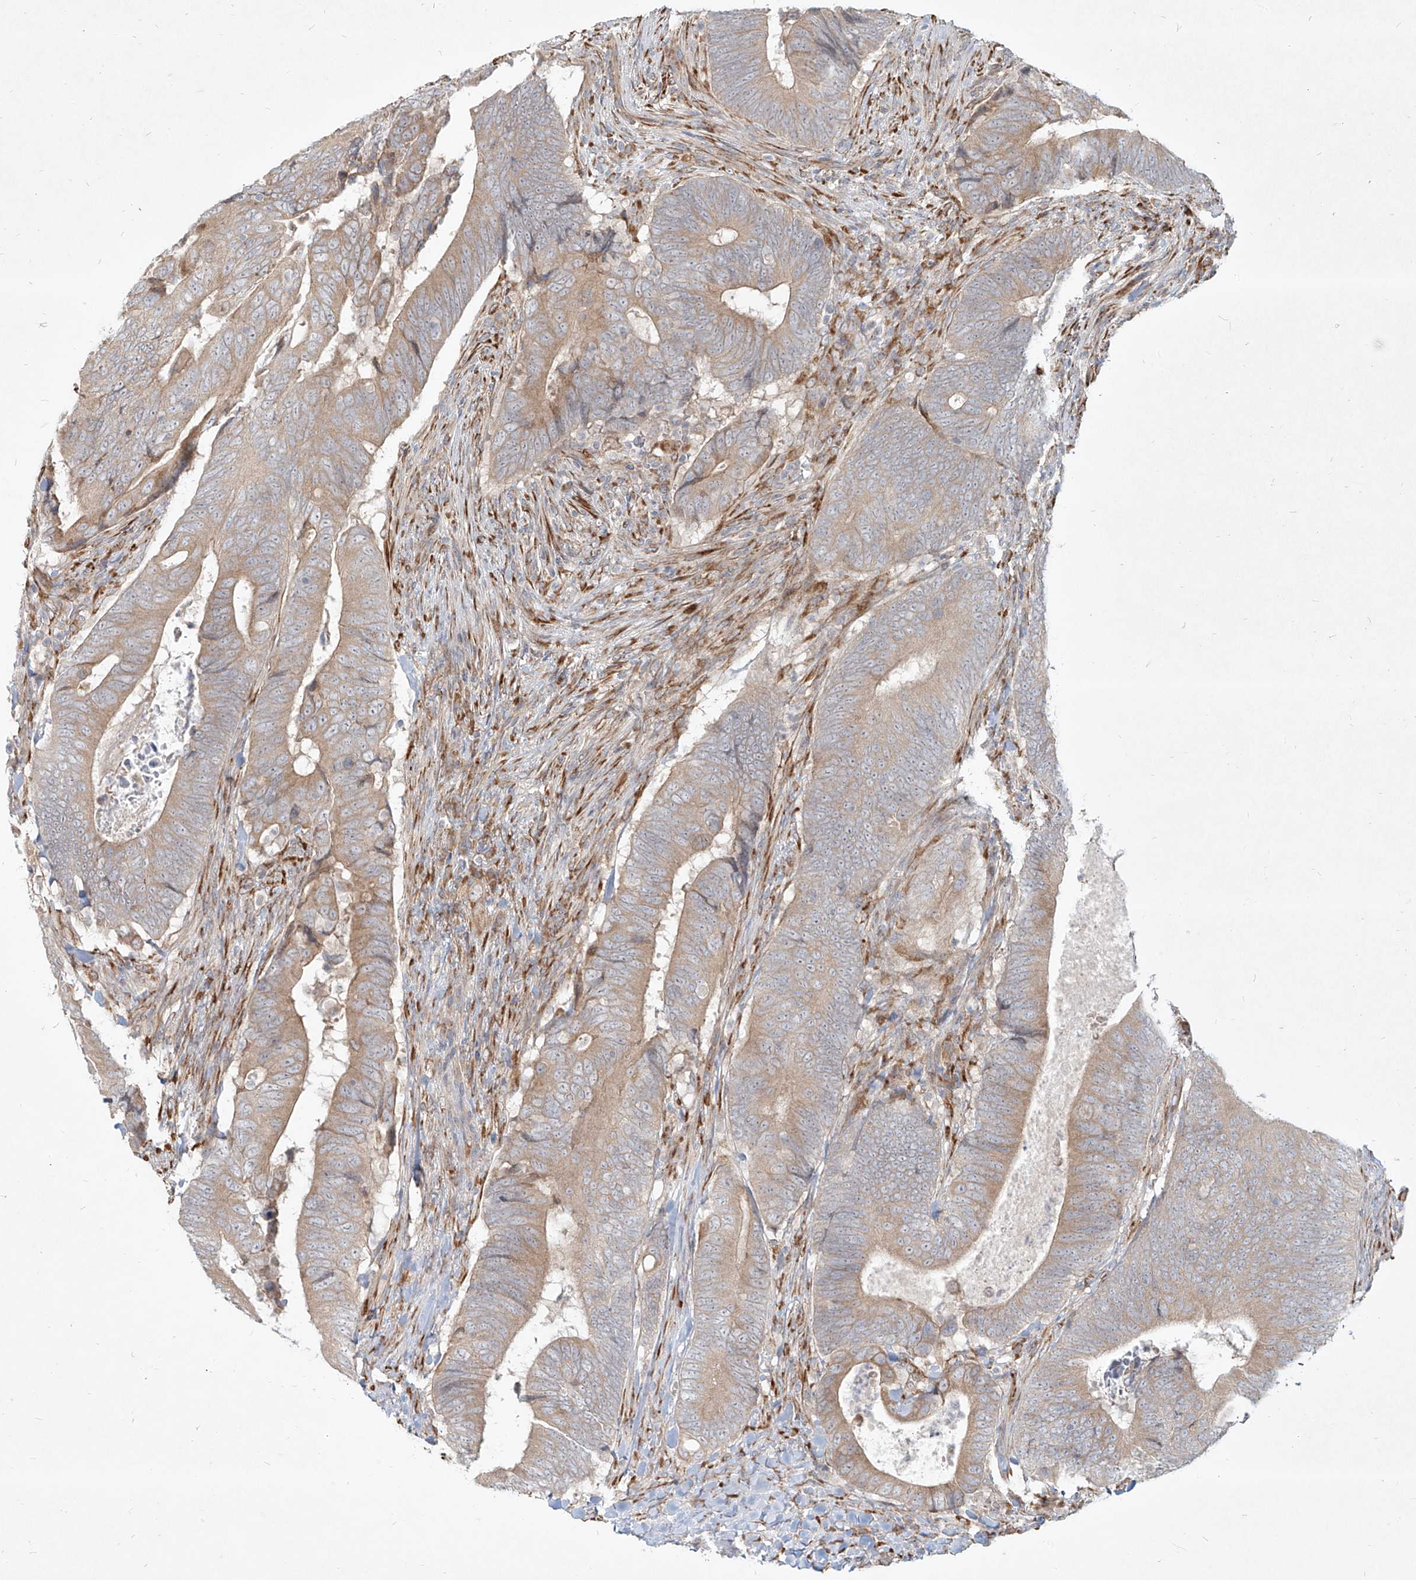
{"staining": {"intensity": "weak", "quantity": "25%-75%", "location": "cytoplasmic/membranous"}, "tissue": "colorectal cancer", "cell_type": "Tumor cells", "image_type": "cancer", "snomed": [{"axis": "morphology", "description": "Normal tissue, NOS"}, {"axis": "morphology", "description": "Adenocarcinoma, NOS"}, {"axis": "topography", "description": "Colon"}], "caption": "Protein expression analysis of colorectal cancer demonstrates weak cytoplasmic/membranous positivity in about 25%-75% of tumor cells. (IHC, brightfield microscopy, high magnification).", "gene": "CD209", "patient": {"sex": "male", "age": 56}}